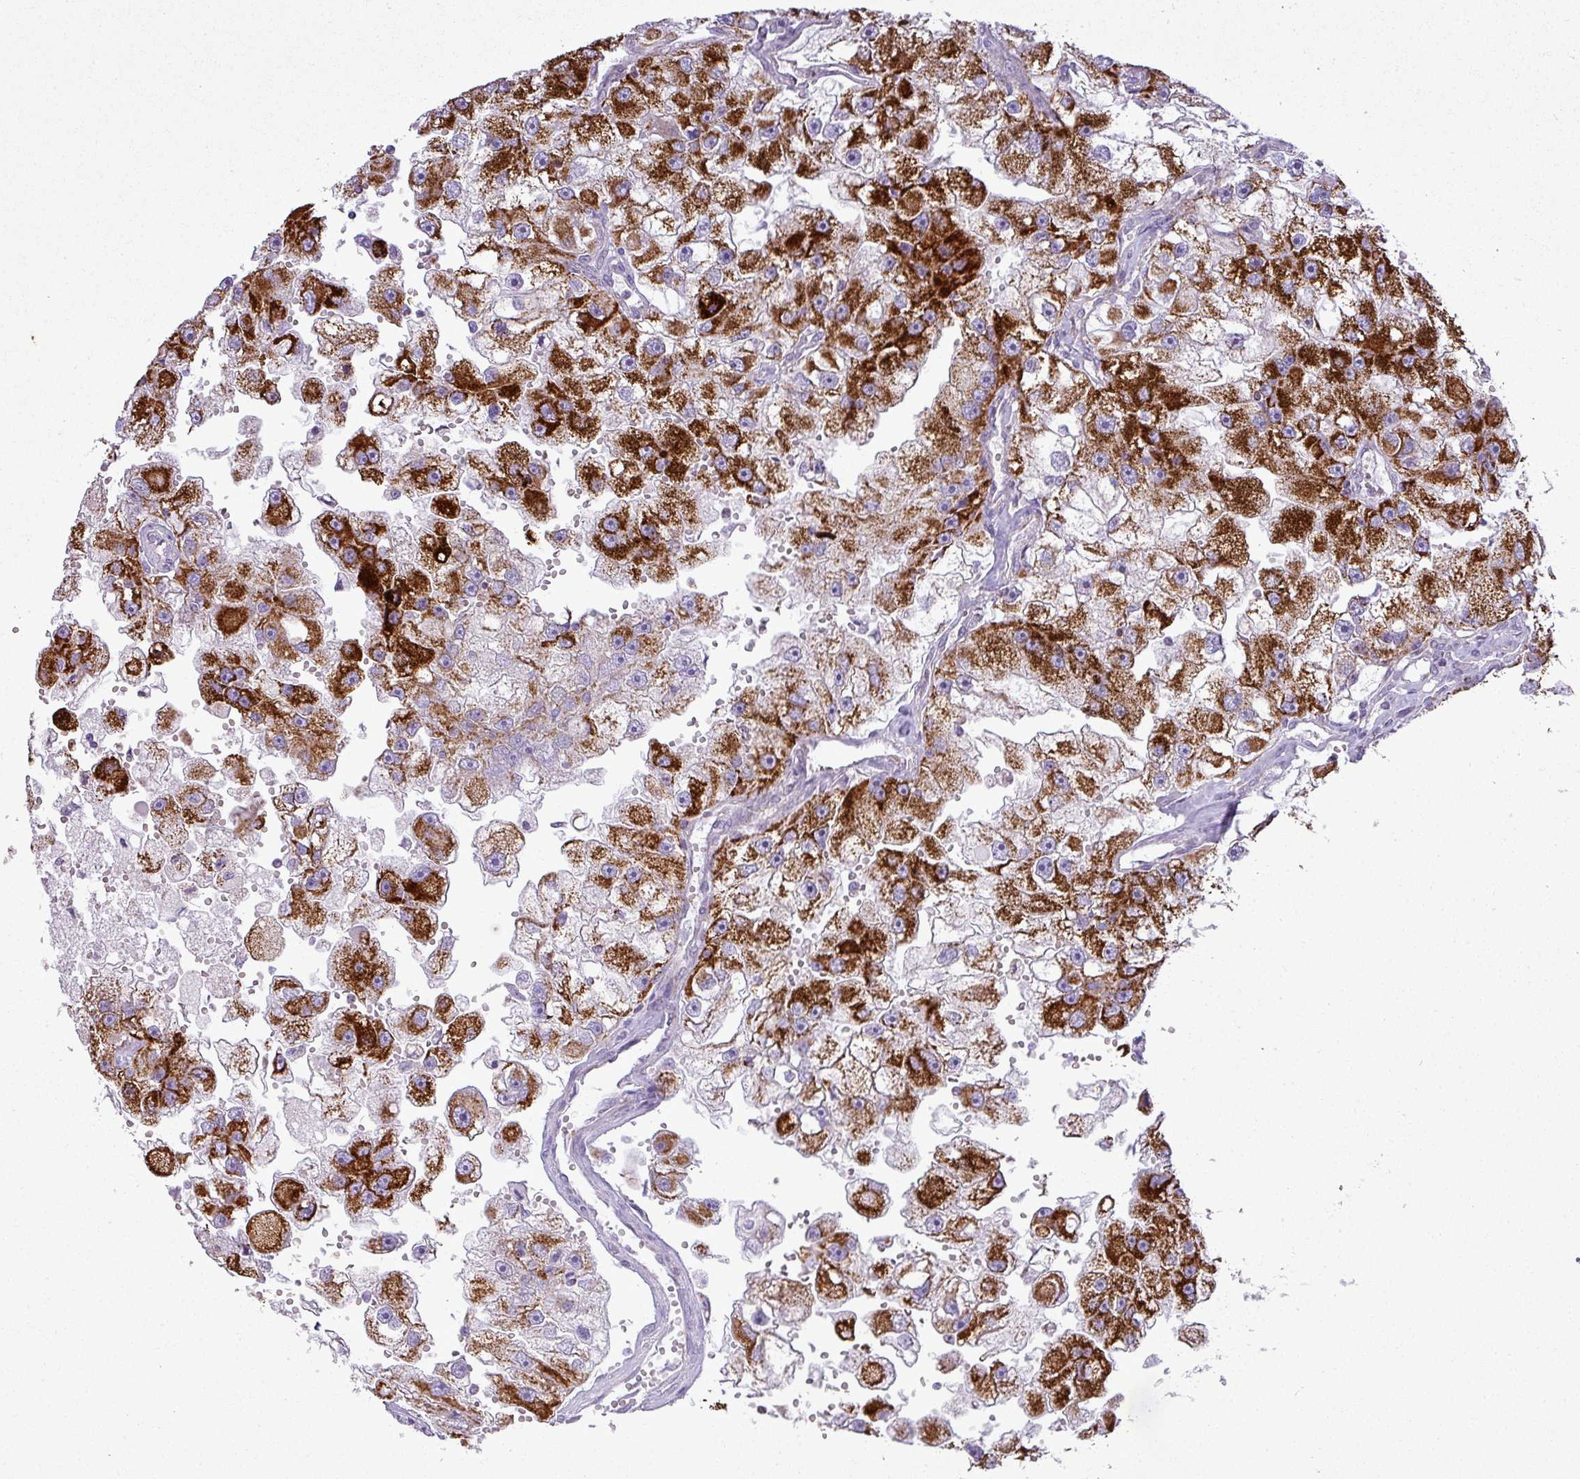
{"staining": {"intensity": "strong", "quantity": ">75%", "location": "cytoplasmic/membranous"}, "tissue": "renal cancer", "cell_type": "Tumor cells", "image_type": "cancer", "snomed": [{"axis": "morphology", "description": "Adenocarcinoma, NOS"}, {"axis": "topography", "description": "Kidney"}], "caption": "About >75% of tumor cells in renal cancer demonstrate strong cytoplasmic/membranous protein positivity as visualized by brown immunohistochemical staining.", "gene": "ZNF81", "patient": {"sex": "male", "age": 63}}